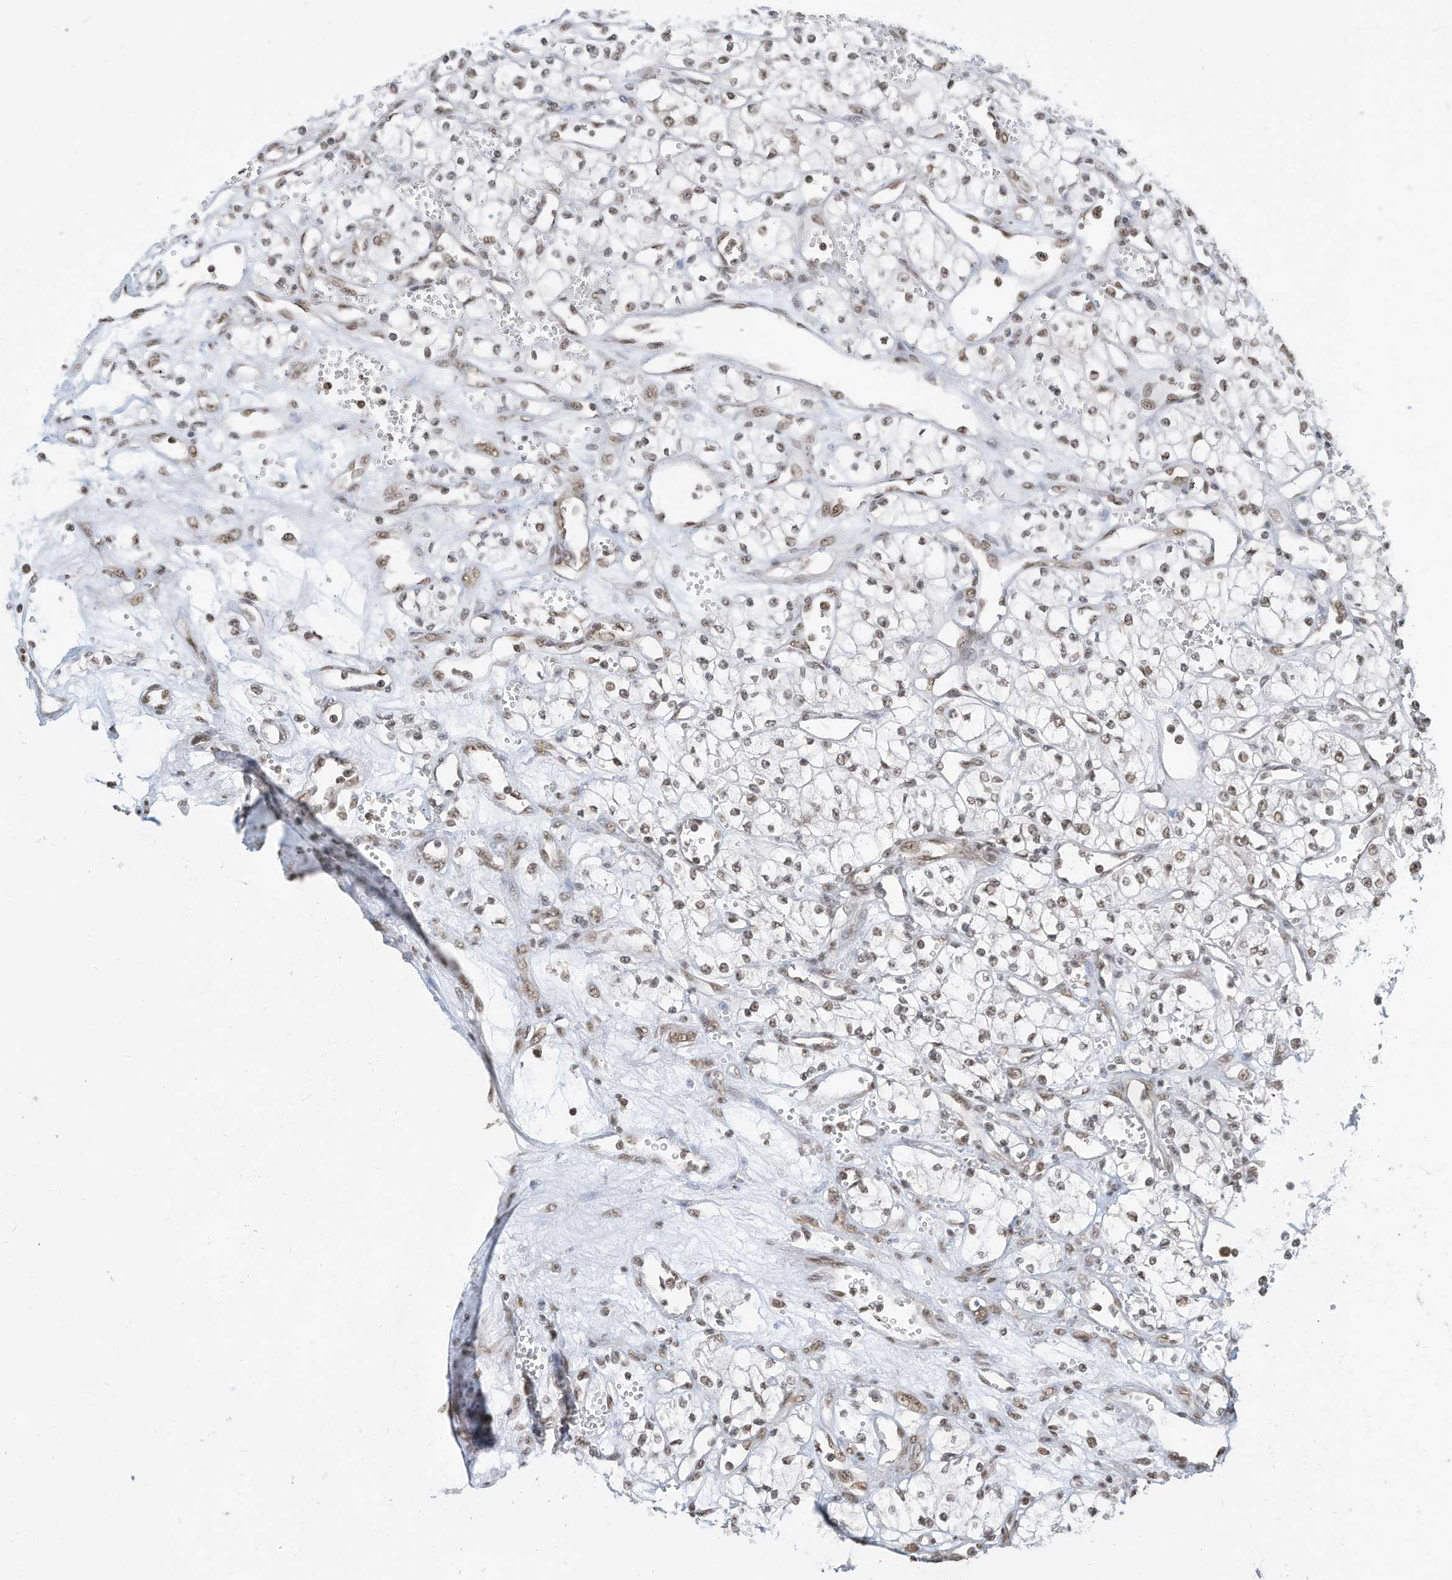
{"staining": {"intensity": "weak", "quantity": ">75%", "location": "nuclear"}, "tissue": "renal cancer", "cell_type": "Tumor cells", "image_type": "cancer", "snomed": [{"axis": "morphology", "description": "Adenocarcinoma, NOS"}, {"axis": "topography", "description": "Kidney"}], "caption": "Protein staining of renal cancer tissue reveals weak nuclear staining in approximately >75% of tumor cells. (Stains: DAB (3,3'-diaminobenzidine) in brown, nuclei in blue, Microscopy: brightfield microscopy at high magnification).", "gene": "ZNF195", "patient": {"sex": "male", "age": 59}}